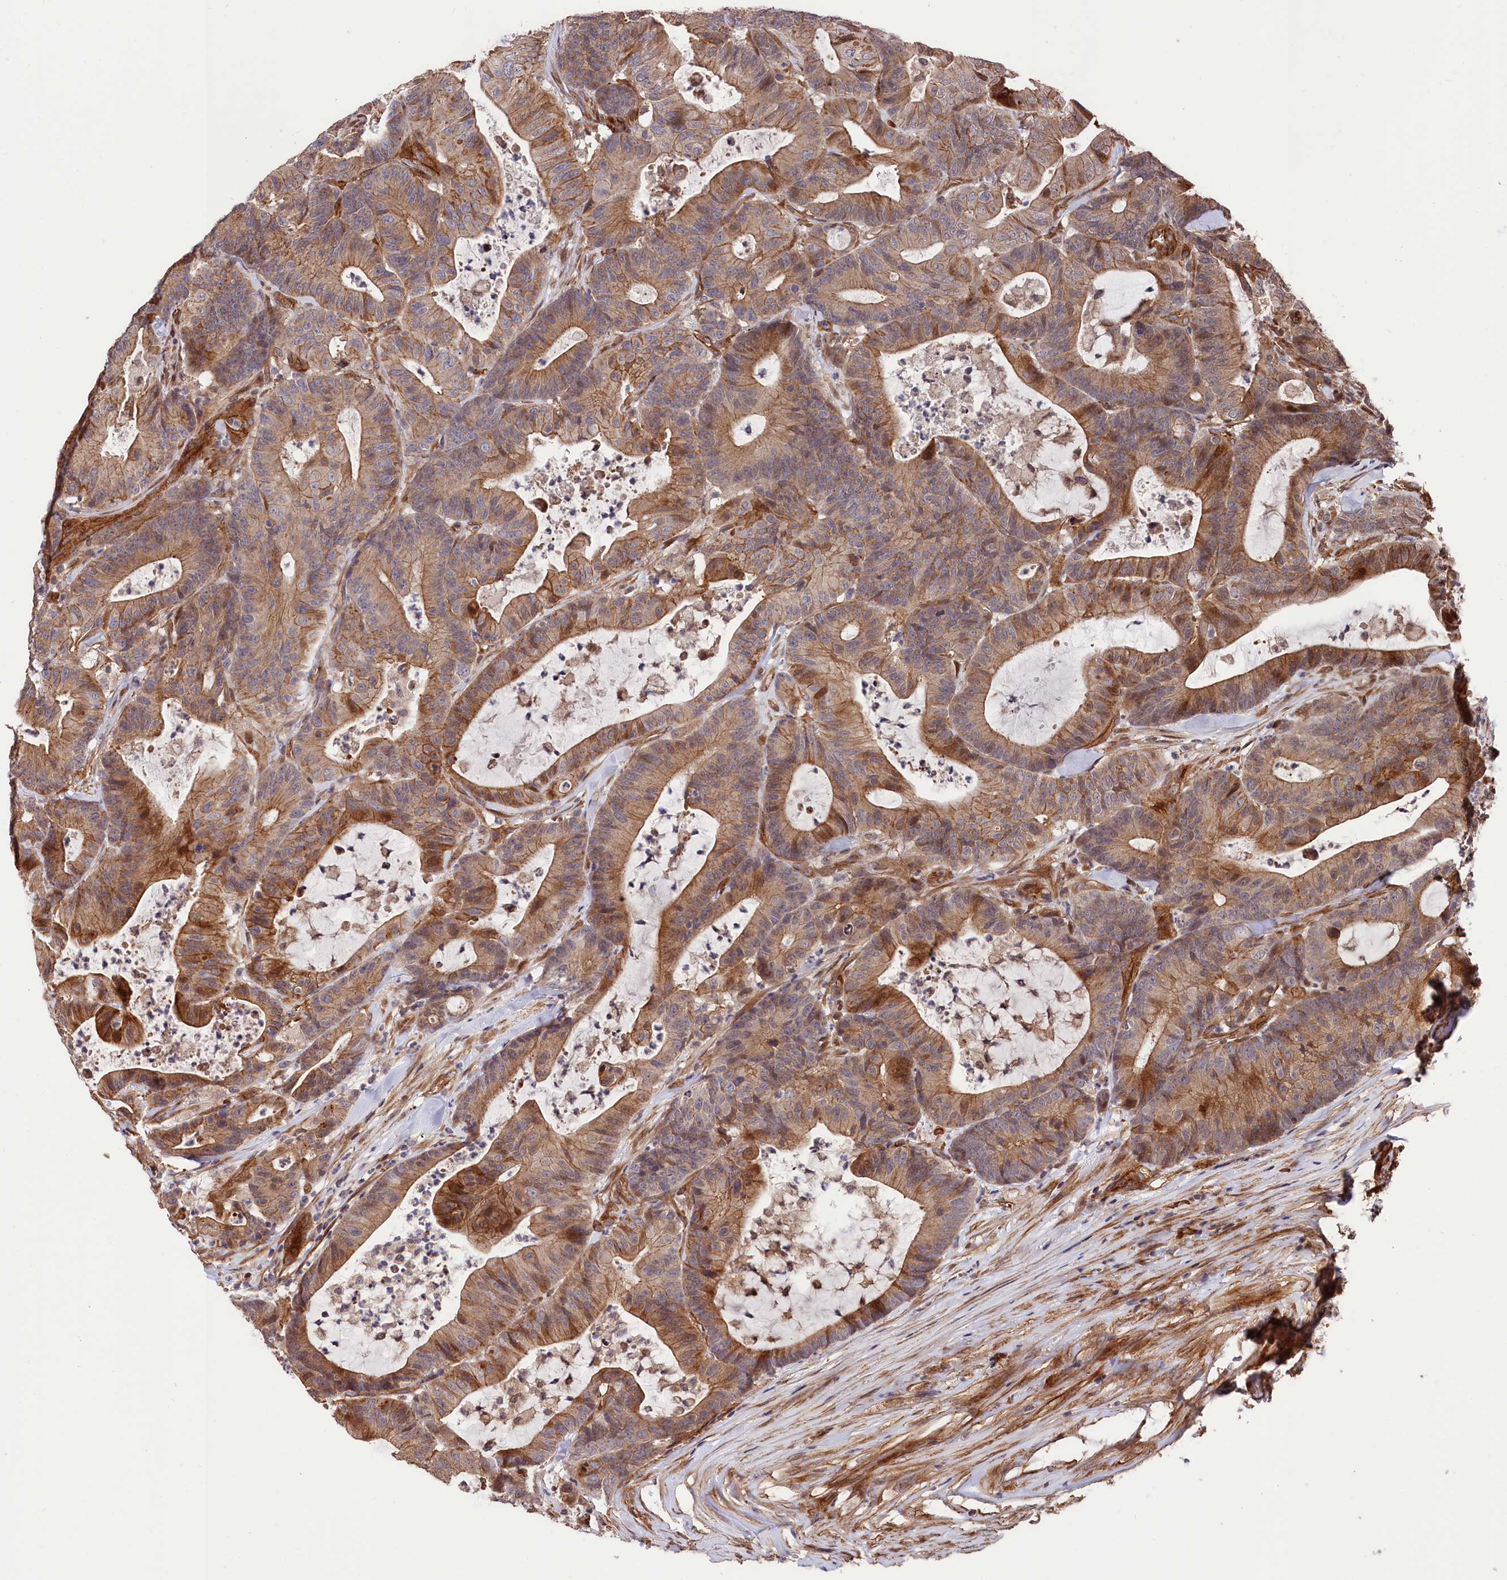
{"staining": {"intensity": "moderate", "quantity": ">75%", "location": "cytoplasmic/membranous"}, "tissue": "colorectal cancer", "cell_type": "Tumor cells", "image_type": "cancer", "snomed": [{"axis": "morphology", "description": "Adenocarcinoma, NOS"}, {"axis": "topography", "description": "Colon"}], "caption": "A micrograph of human colorectal adenocarcinoma stained for a protein reveals moderate cytoplasmic/membranous brown staining in tumor cells.", "gene": "TNKS1BP1", "patient": {"sex": "female", "age": 84}}